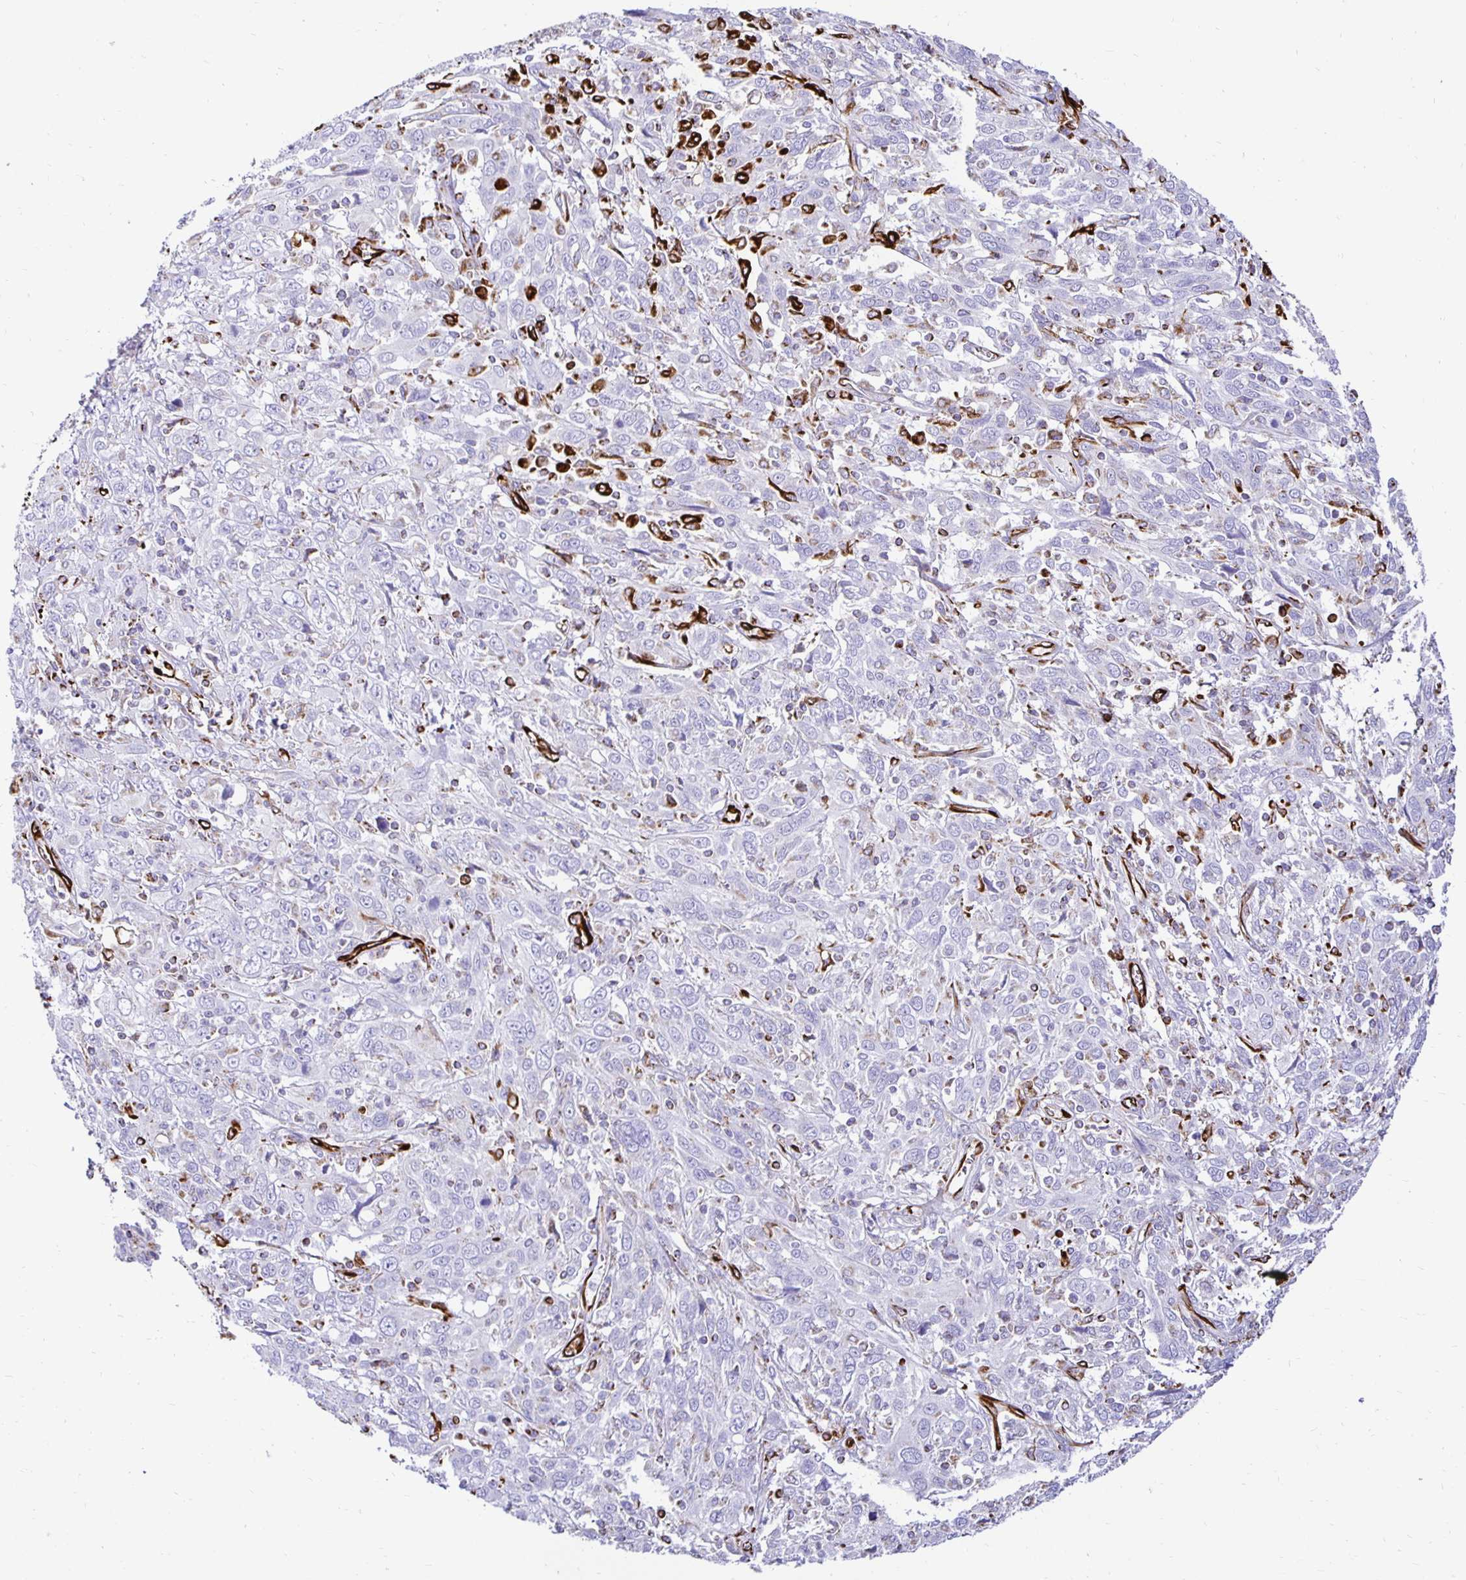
{"staining": {"intensity": "negative", "quantity": "none", "location": "none"}, "tissue": "cervical cancer", "cell_type": "Tumor cells", "image_type": "cancer", "snomed": [{"axis": "morphology", "description": "Squamous cell carcinoma, NOS"}, {"axis": "topography", "description": "Cervix"}], "caption": "This micrograph is of cervical cancer (squamous cell carcinoma) stained with immunohistochemistry to label a protein in brown with the nuclei are counter-stained blue. There is no positivity in tumor cells.", "gene": "PLAAT2", "patient": {"sex": "female", "age": 46}}